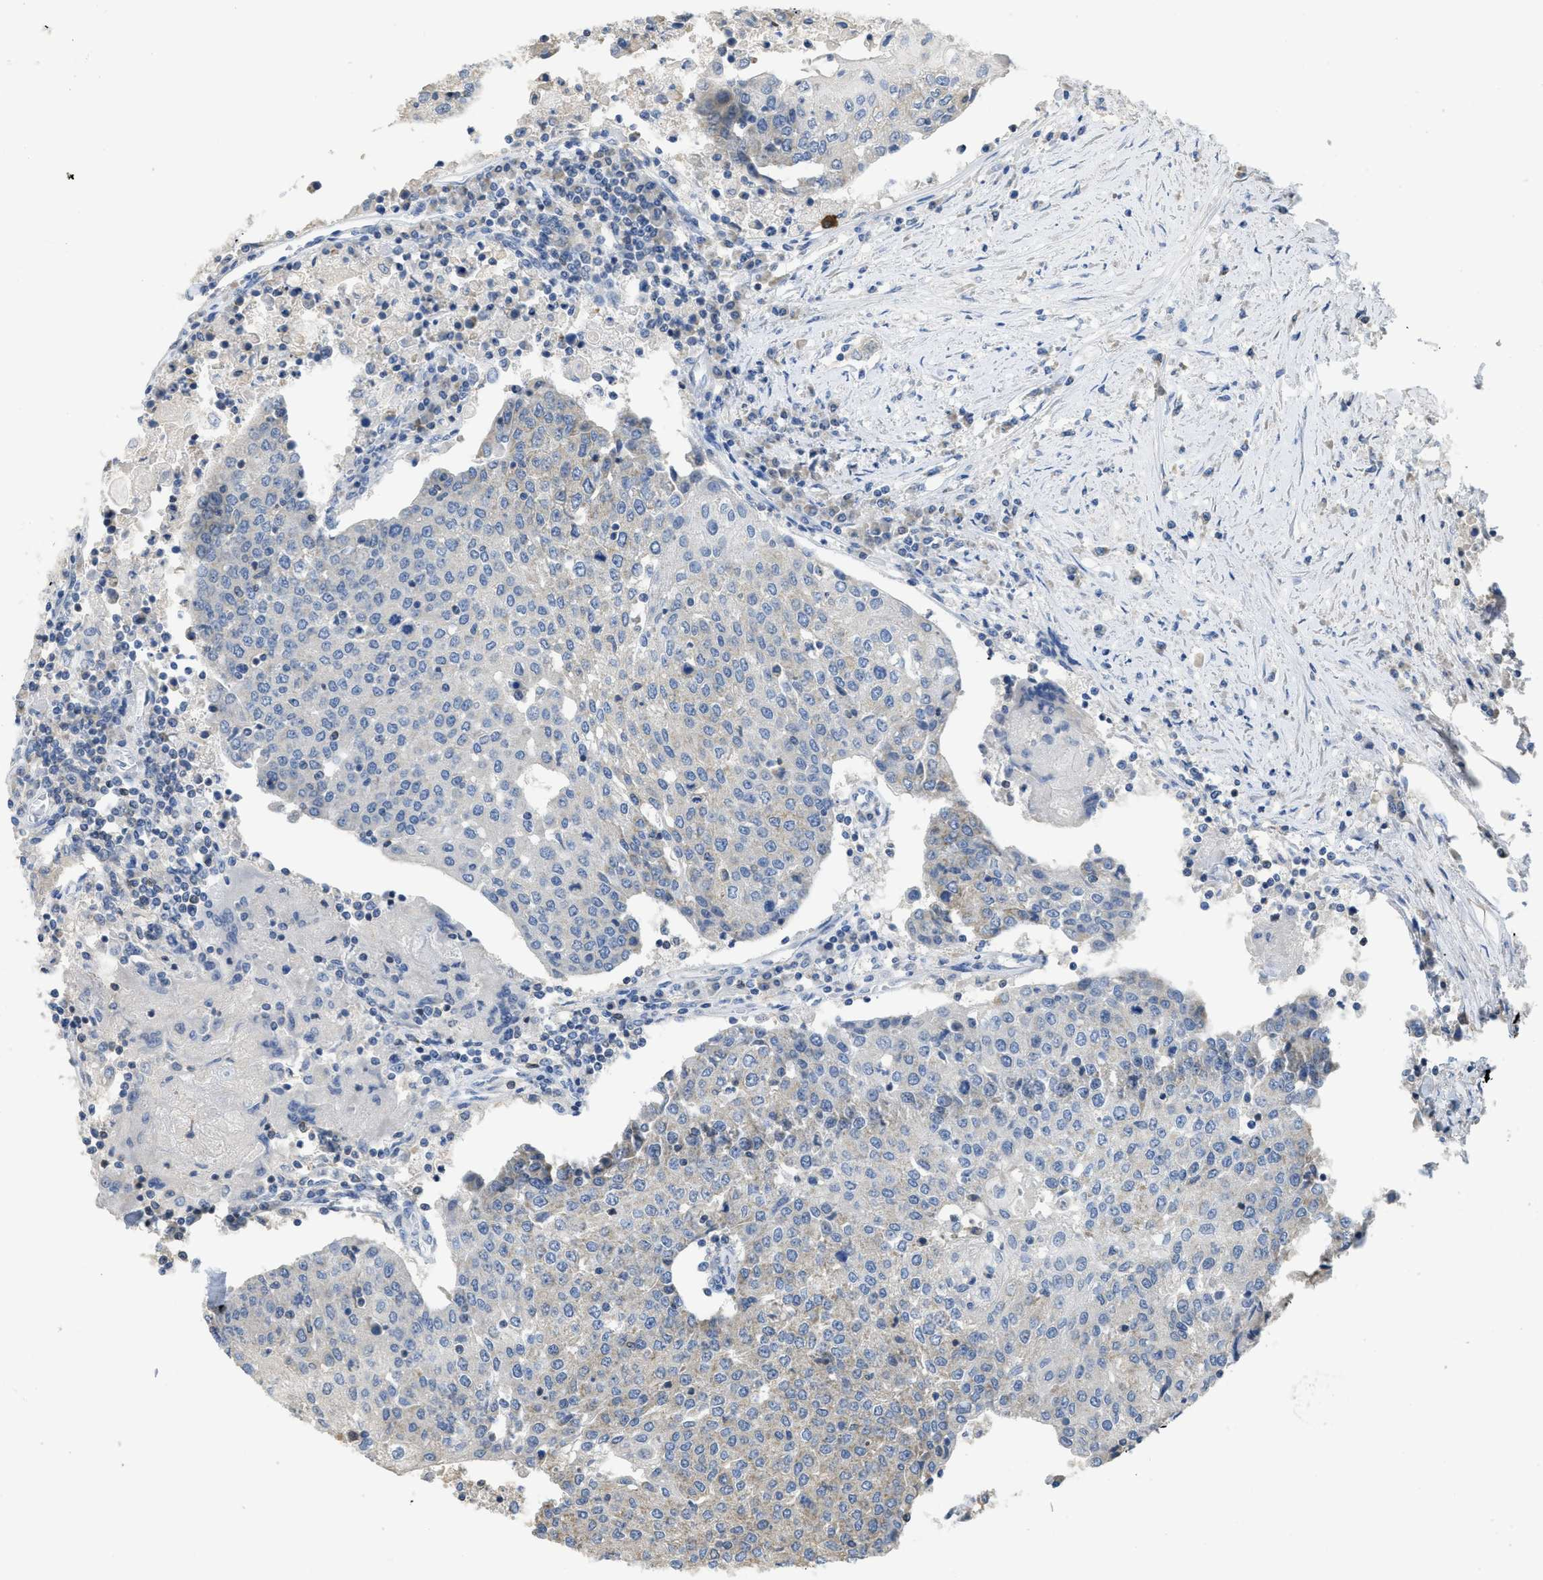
{"staining": {"intensity": "weak", "quantity": "<25%", "location": "cytoplasmic/membranous"}, "tissue": "urothelial cancer", "cell_type": "Tumor cells", "image_type": "cancer", "snomed": [{"axis": "morphology", "description": "Urothelial carcinoma, High grade"}, {"axis": "topography", "description": "Urinary bladder"}], "caption": "Urothelial carcinoma (high-grade) was stained to show a protein in brown. There is no significant expression in tumor cells. (DAB IHC, high magnification).", "gene": "SFXN2", "patient": {"sex": "female", "age": 85}}